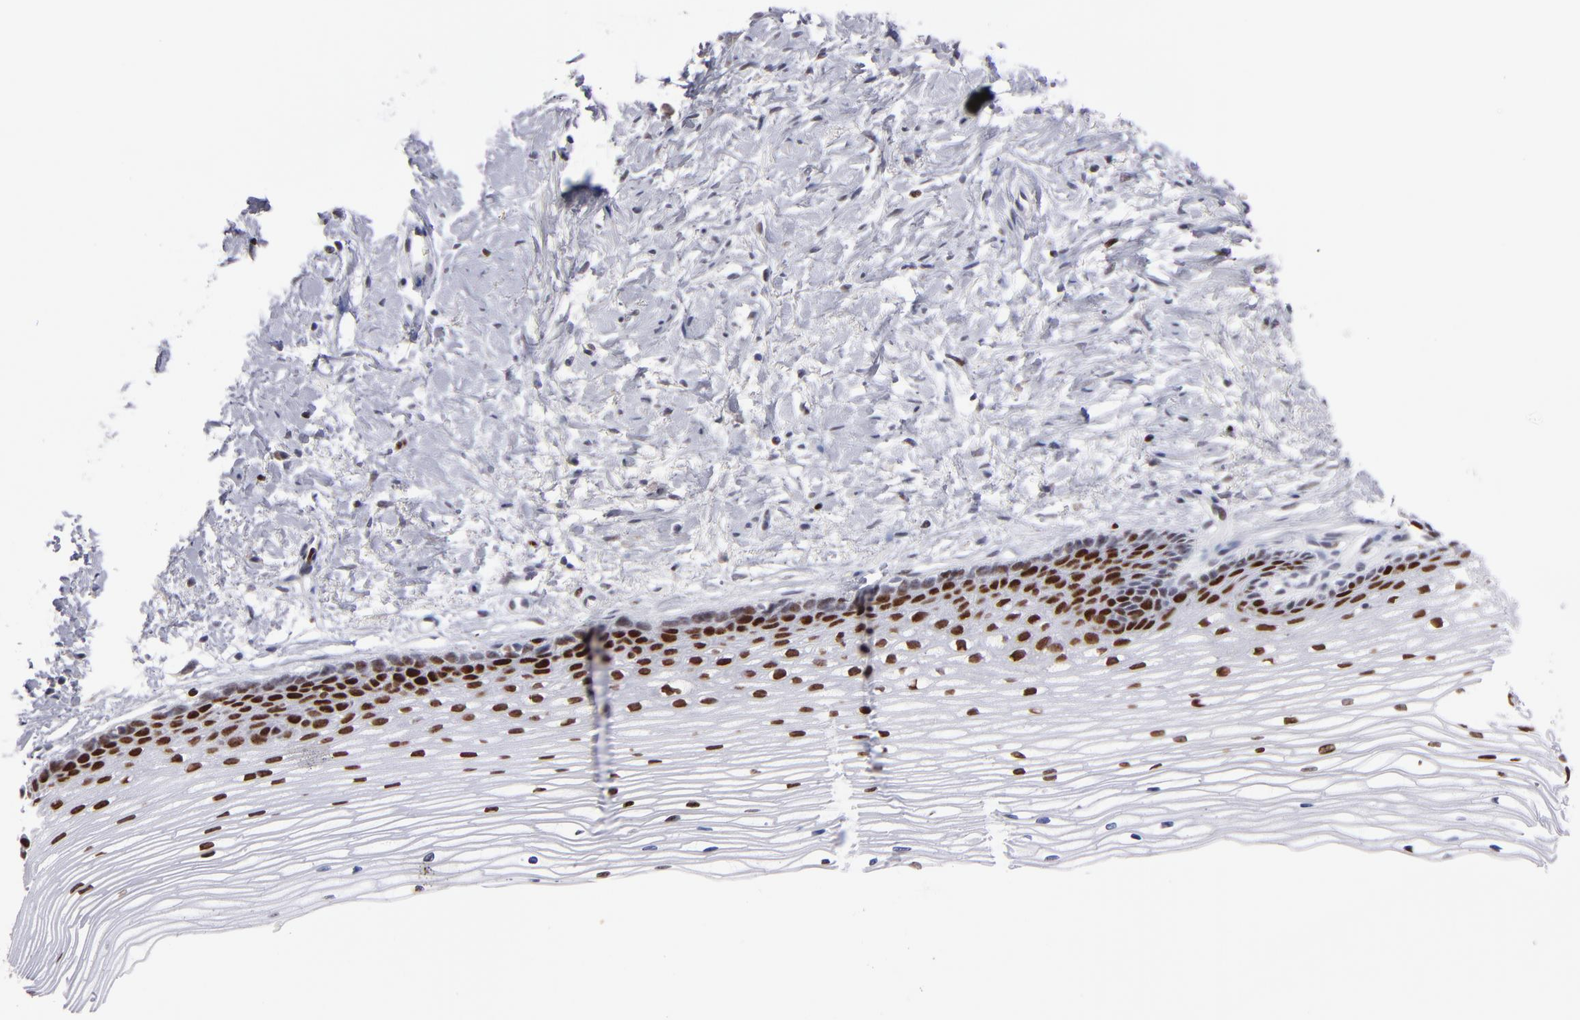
{"staining": {"intensity": "negative", "quantity": "none", "location": "none"}, "tissue": "cervix", "cell_type": "Glandular cells", "image_type": "normal", "snomed": [{"axis": "morphology", "description": "Normal tissue, NOS"}, {"axis": "topography", "description": "Cervix"}], "caption": "Cervix was stained to show a protein in brown. There is no significant expression in glandular cells. (DAB (3,3'-diaminobenzidine) immunohistochemistry (IHC) visualized using brightfield microscopy, high magnification).", "gene": "POLA1", "patient": {"sex": "female", "age": 77}}